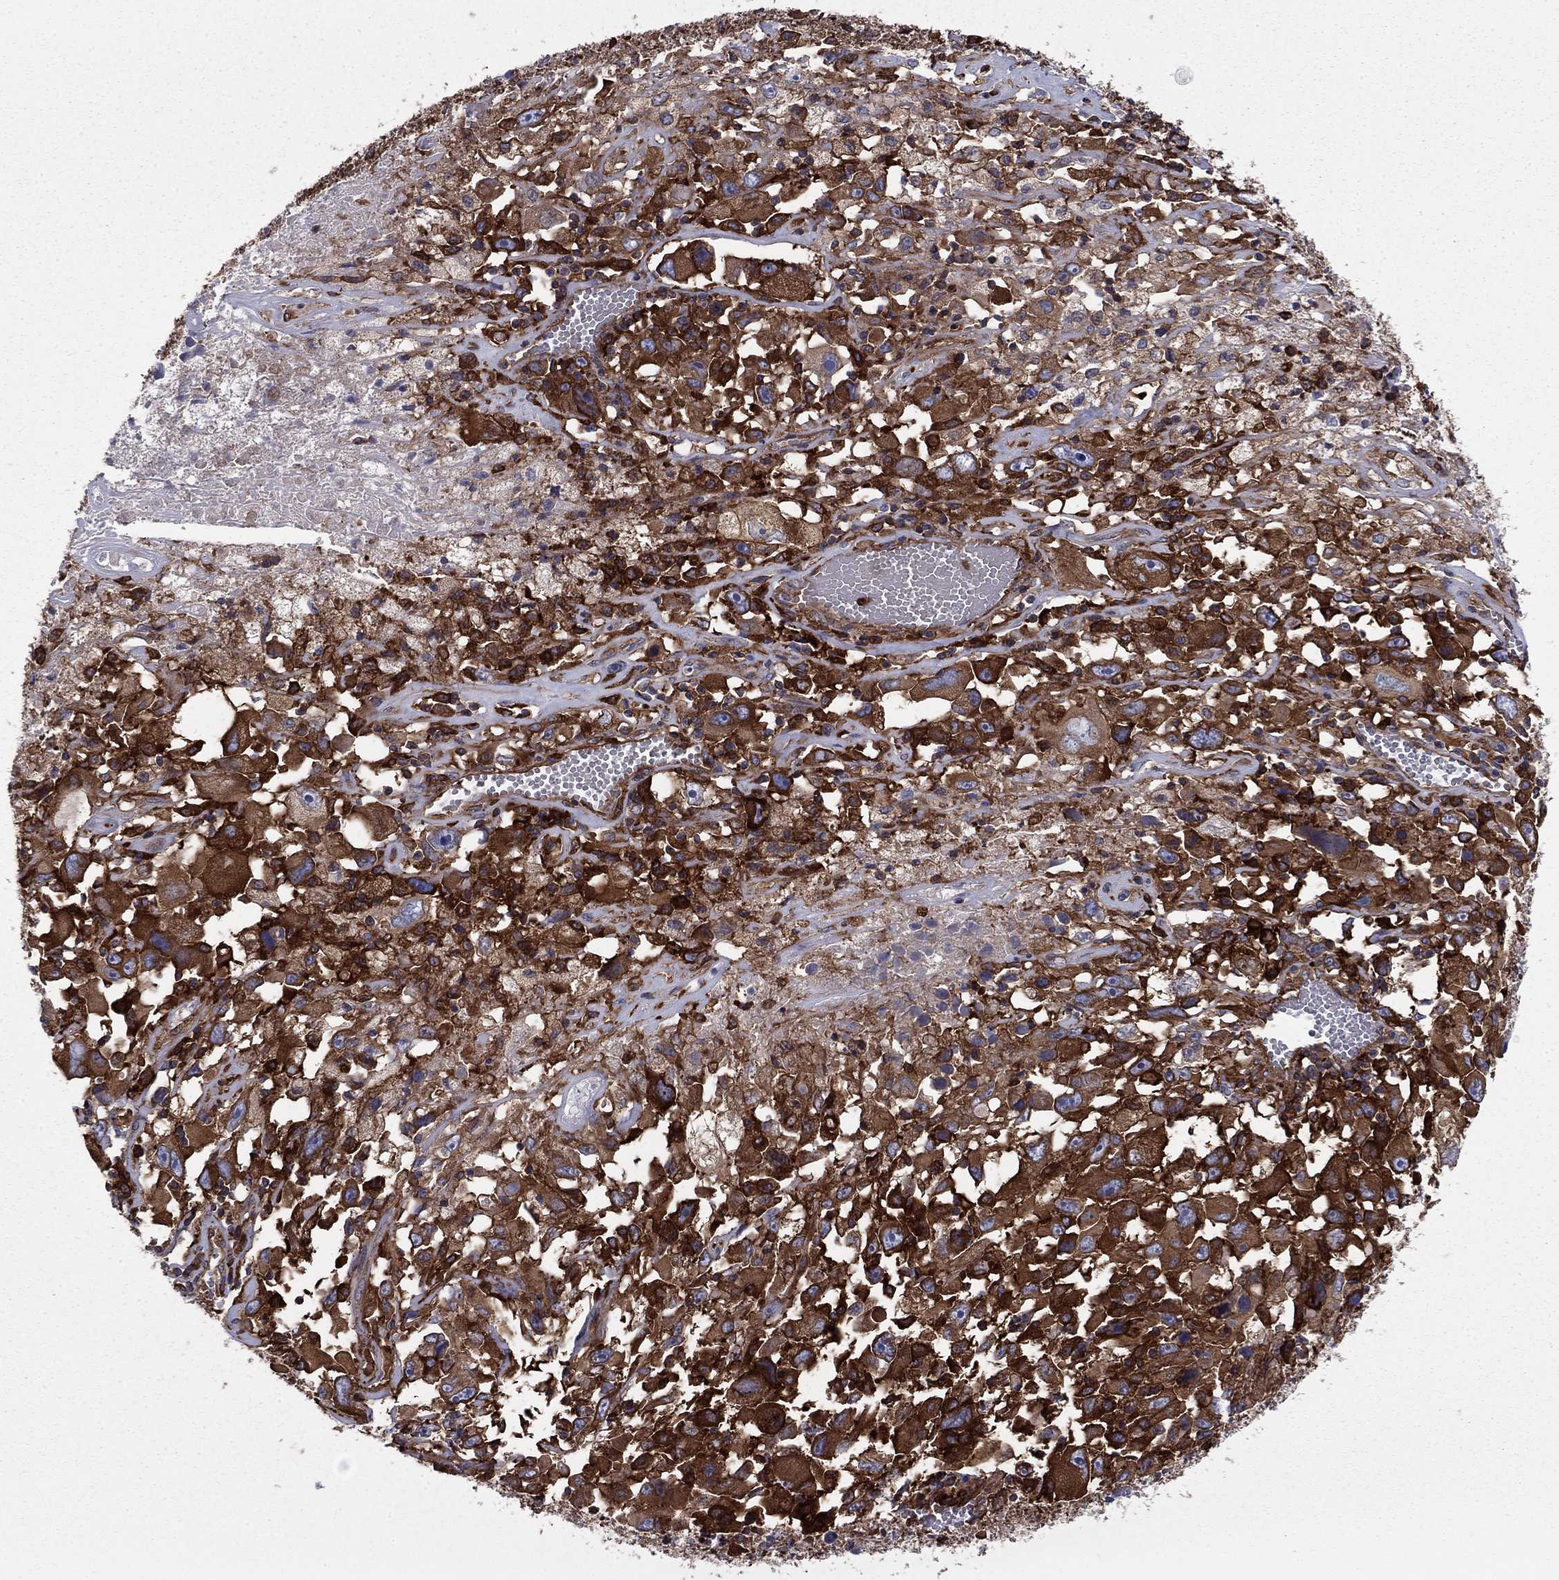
{"staining": {"intensity": "strong", "quantity": ">75%", "location": "cytoplasmic/membranous"}, "tissue": "melanoma", "cell_type": "Tumor cells", "image_type": "cancer", "snomed": [{"axis": "morphology", "description": "Malignant melanoma, Metastatic site"}, {"axis": "topography", "description": "Soft tissue"}], "caption": "Malignant melanoma (metastatic site) was stained to show a protein in brown. There is high levels of strong cytoplasmic/membranous positivity in about >75% of tumor cells. (DAB IHC, brown staining for protein, blue staining for nuclei).", "gene": "EHBP1L1", "patient": {"sex": "male", "age": 50}}